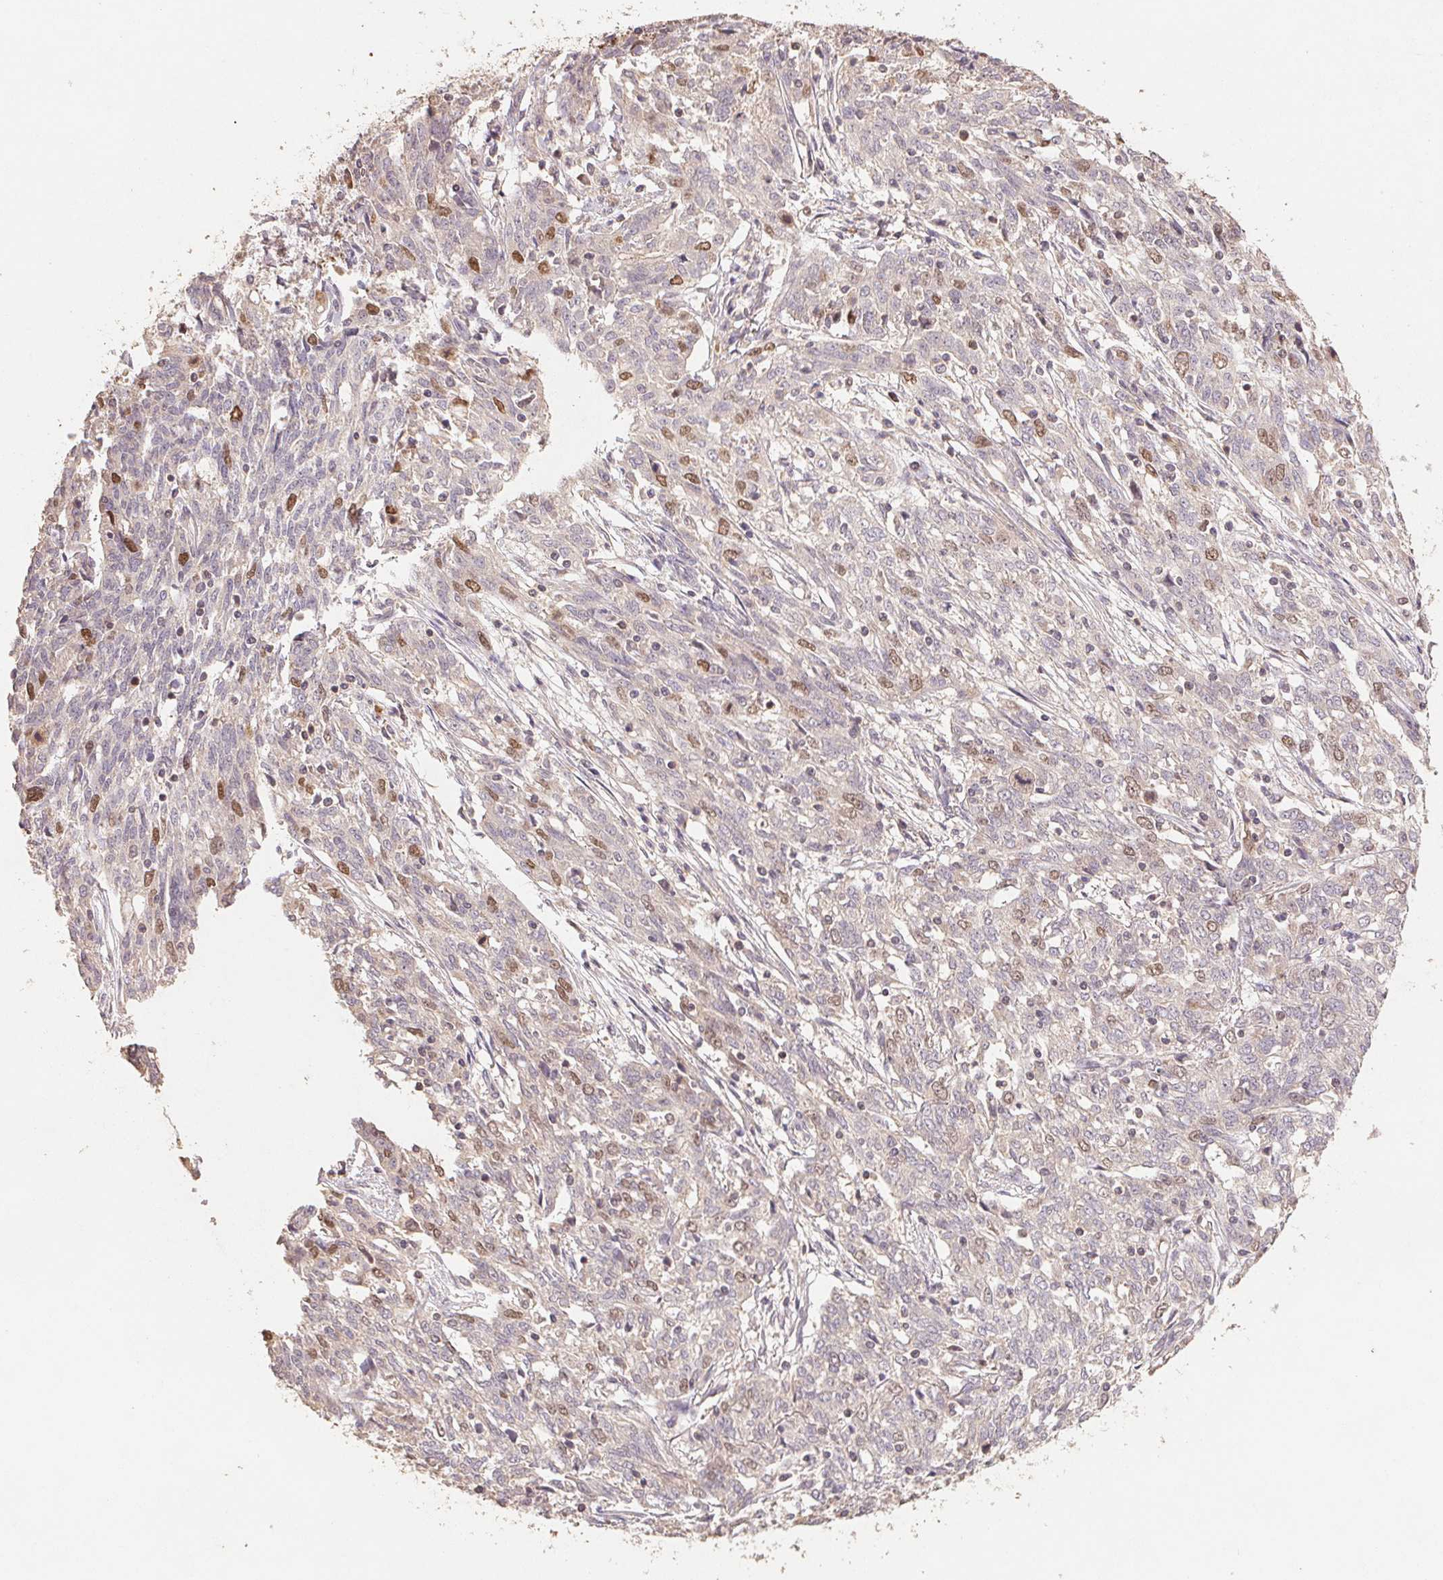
{"staining": {"intensity": "moderate", "quantity": "25%-75%", "location": "nuclear"}, "tissue": "ovarian cancer", "cell_type": "Tumor cells", "image_type": "cancer", "snomed": [{"axis": "morphology", "description": "Cystadenocarcinoma, serous, NOS"}, {"axis": "topography", "description": "Ovary"}], "caption": "The micrograph demonstrates staining of ovarian cancer, revealing moderate nuclear protein expression (brown color) within tumor cells.", "gene": "CENPF", "patient": {"sex": "female", "age": 67}}